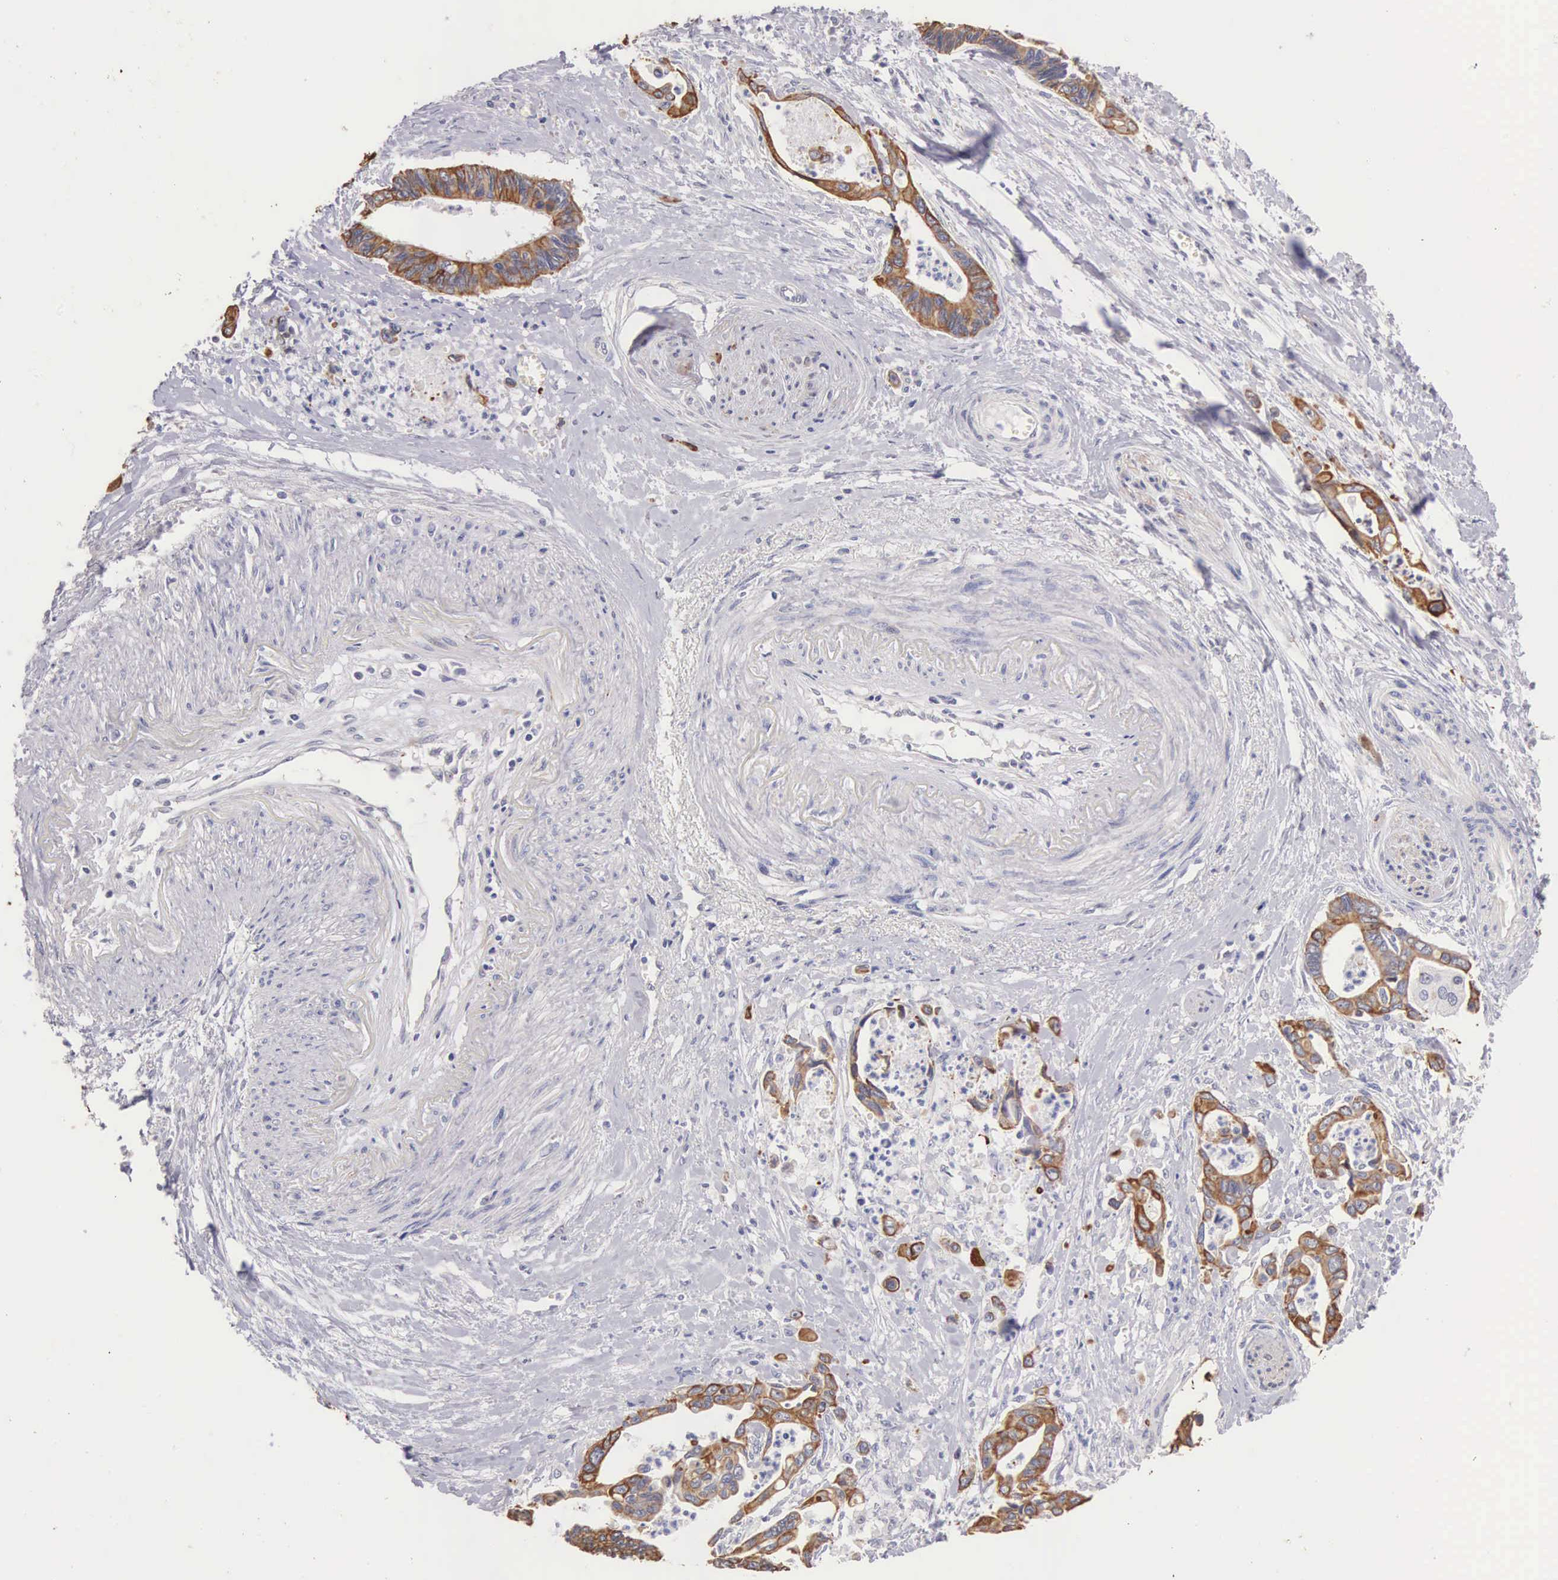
{"staining": {"intensity": "moderate", "quantity": ">75%", "location": "cytoplasmic/membranous"}, "tissue": "pancreatic cancer", "cell_type": "Tumor cells", "image_type": "cancer", "snomed": [{"axis": "morphology", "description": "Adenocarcinoma, NOS"}, {"axis": "topography", "description": "Pancreas"}], "caption": "Immunohistochemistry of pancreatic cancer (adenocarcinoma) shows medium levels of moderate cytoplasmic/membranous expression in about >75% of tumor cells. The protein is stained brown, and the nuclei are stained in blue (DAB IHC with brightfield microscopy, high magnification).", "gene": "PIR", "patient": {"sex": "female", "age": 70}}